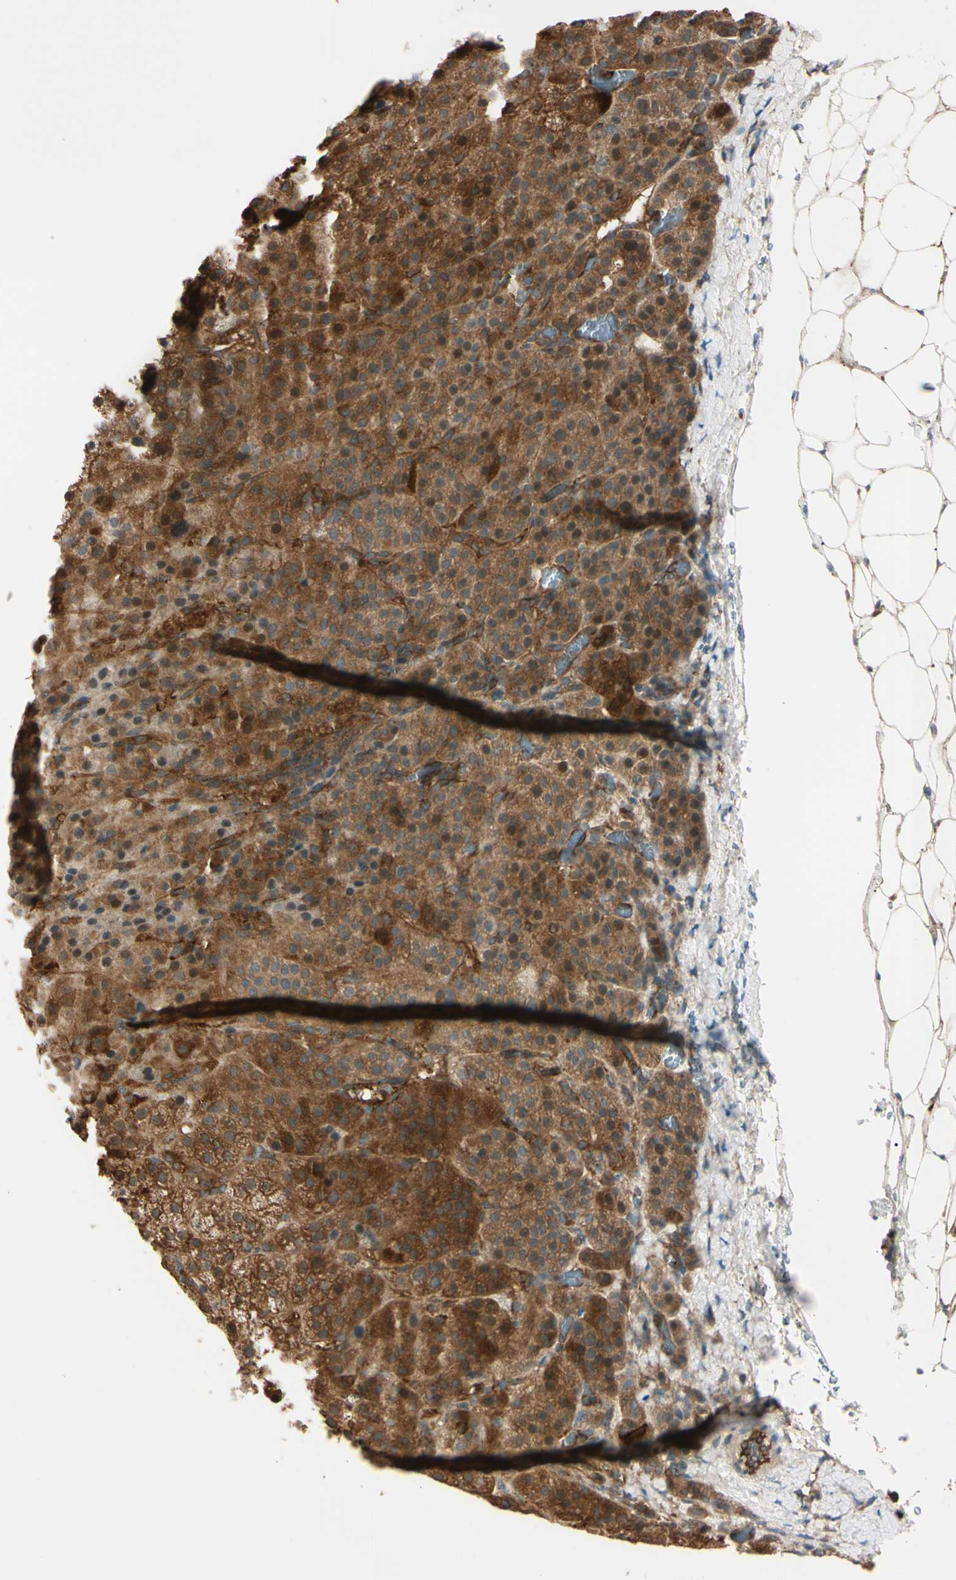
{"staining": {"intensity": "strong", "quantity": ">75%", "location": "cytoplasmic/membranous"}, "tissue": "adrenal gland", "cell_type": "Glandular cells", "image_type": "normal", "snomed": [{"axis": "morphology", "description": "Normal tissue, NOS"}, {"axis": "topography", "description": "Adrenal gland"}], "caption": "Immunohistochemical staining of benign adrenal gland reveals >75% levels of strong cytoplasmic/membranous protein positivity in approximately >75% of glandular cells.", "gene": "PTPN12", "patient": {"sex": "female", "age": 57}}